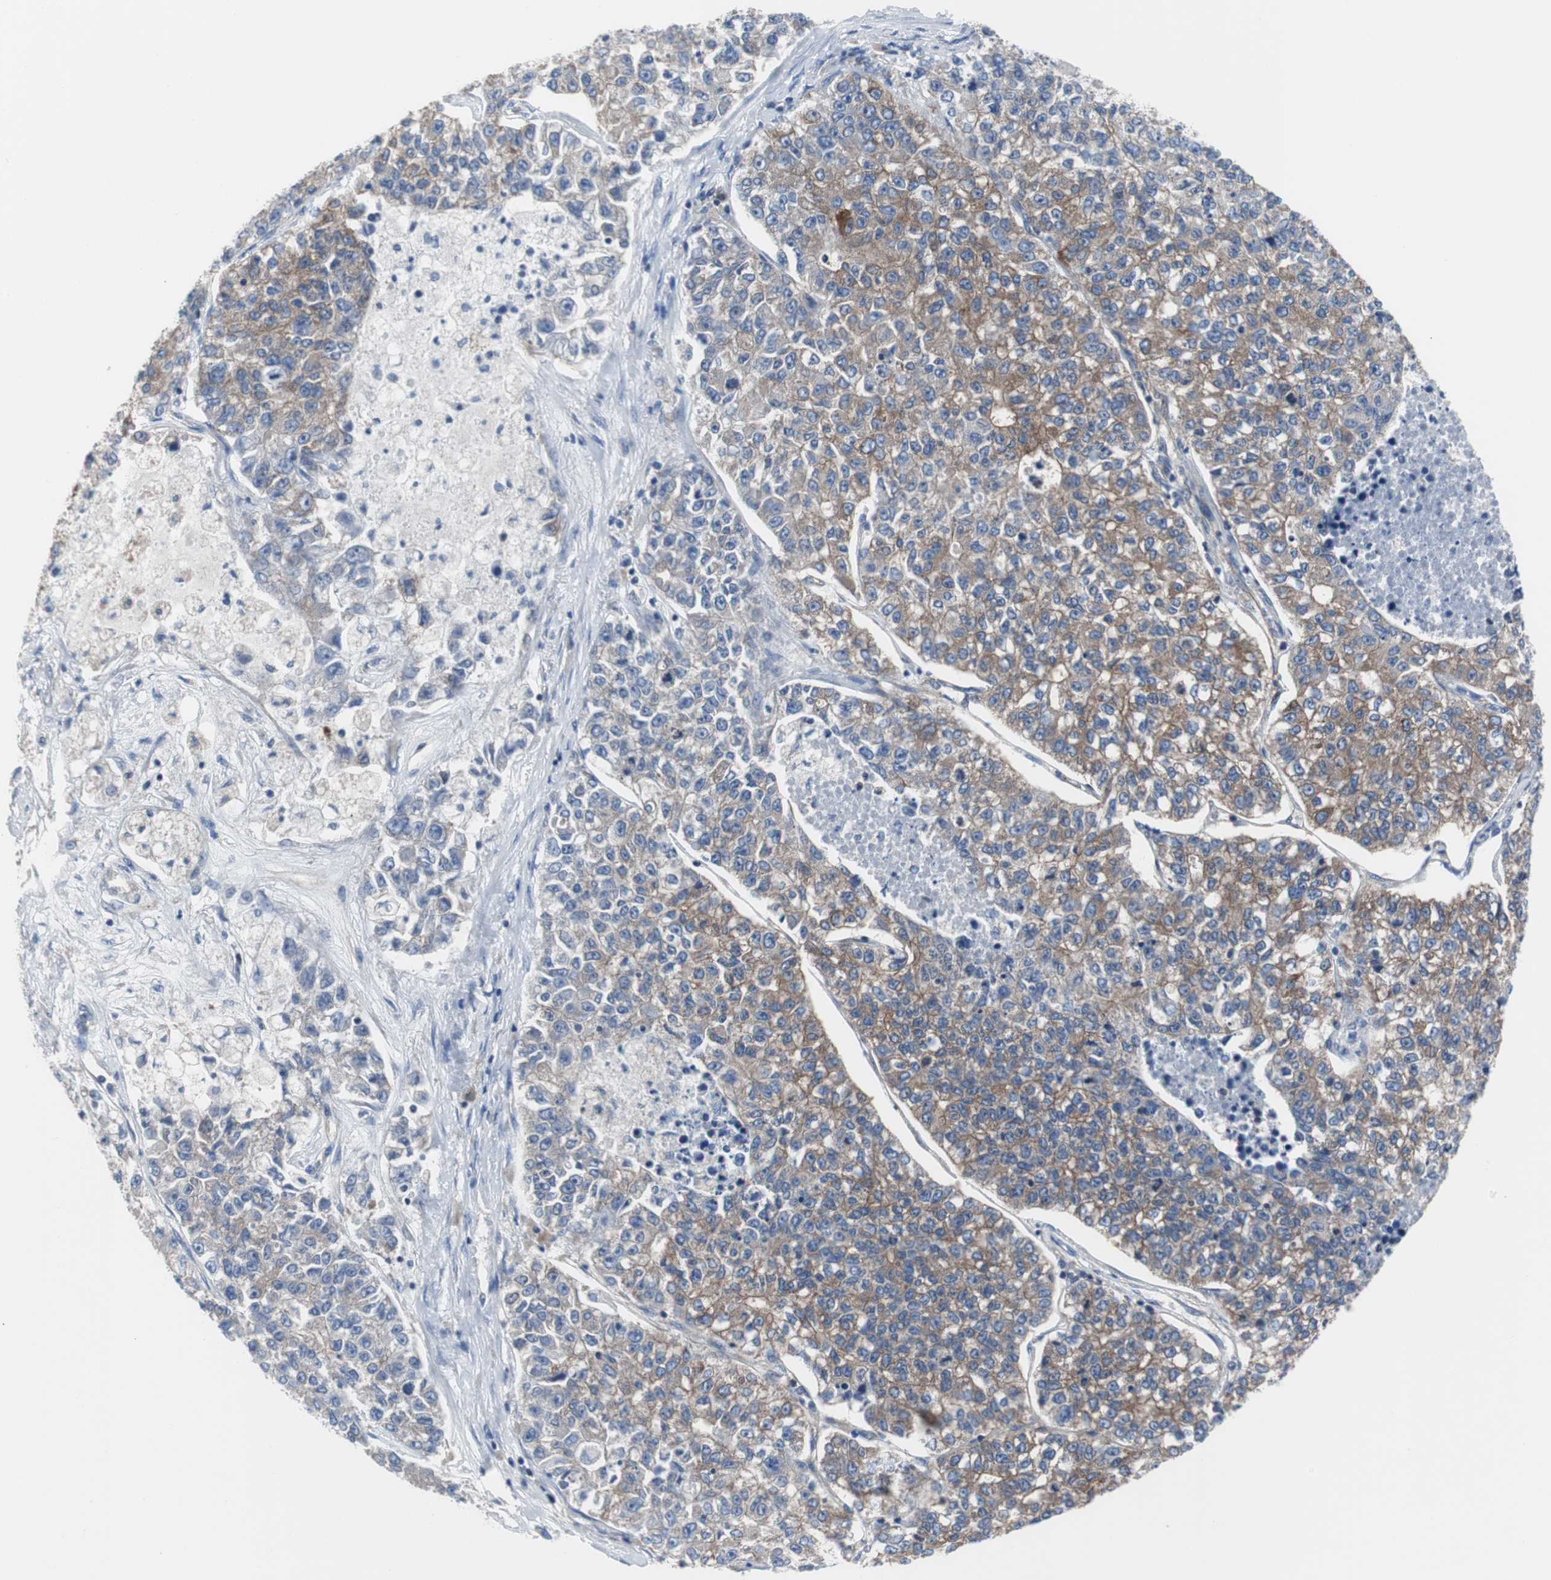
{"staining": {"intensity": "moderate", "quantity": ">75%", "location": "cytoplasmic/membranous"}, "tissue": "lung cancer", "cell_type": "Tumor cells", "image_type": "cancer", "snomed": [{"axis": "morphology", "description": "Adenocarcinoma, NOS"}, {"axis": "topography", "description": "Lung"}], "caption": "Immunohistochemistry (IHC) micrograph of neoplastic tissue: lung adenocarcinoma stained using IHC demonstrates medium levels of moderate protein expression localized specifically in the cytoplasmic/membranous of tumor cells, appearing as a cytoplasmic/membranous brown color.", "gene": "BRAF", "patient": {"sex": "male", "age": 49}}